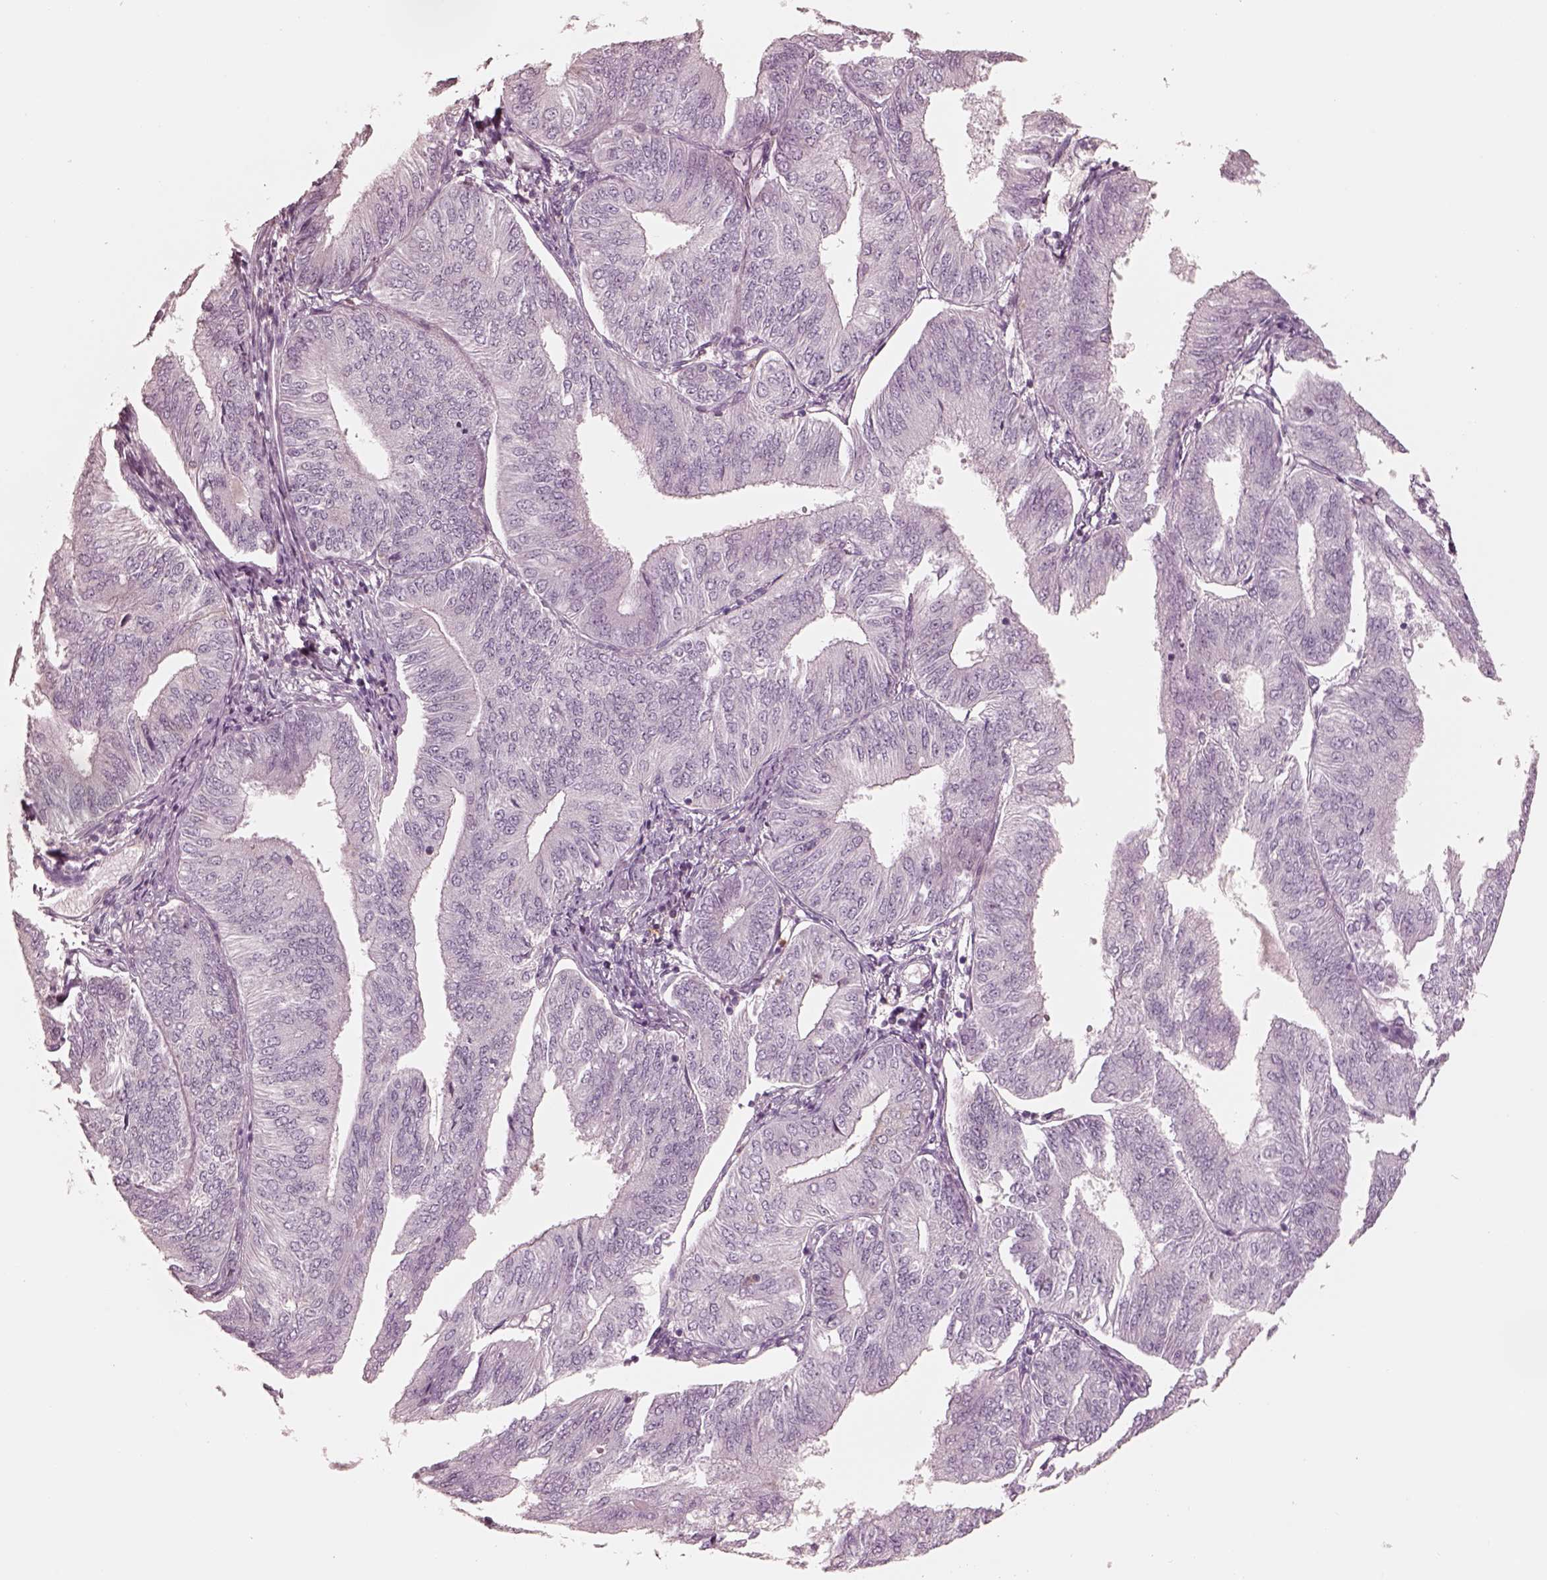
{"staining": {"intensity": "negative", "quantity": "none", "location": "none"}, "tissue": "endometrial cancer", "cell_type": "Tumor cells", "image_type": "cancer", "snomed": [{"axis": "morphology", "description": "Adenocarcinoma, NOS"}, {"axis": "topography", "description": "Endometrium"}], "caption": "High magnification brightfield microscopy of endometrial cancer stained with DAB (brown) and counterstained with hematoxylin (blue): tumor cells show no significant positivity.", "gene": "GPRIN1", "patient": {"sex": "female", "age": 58}}